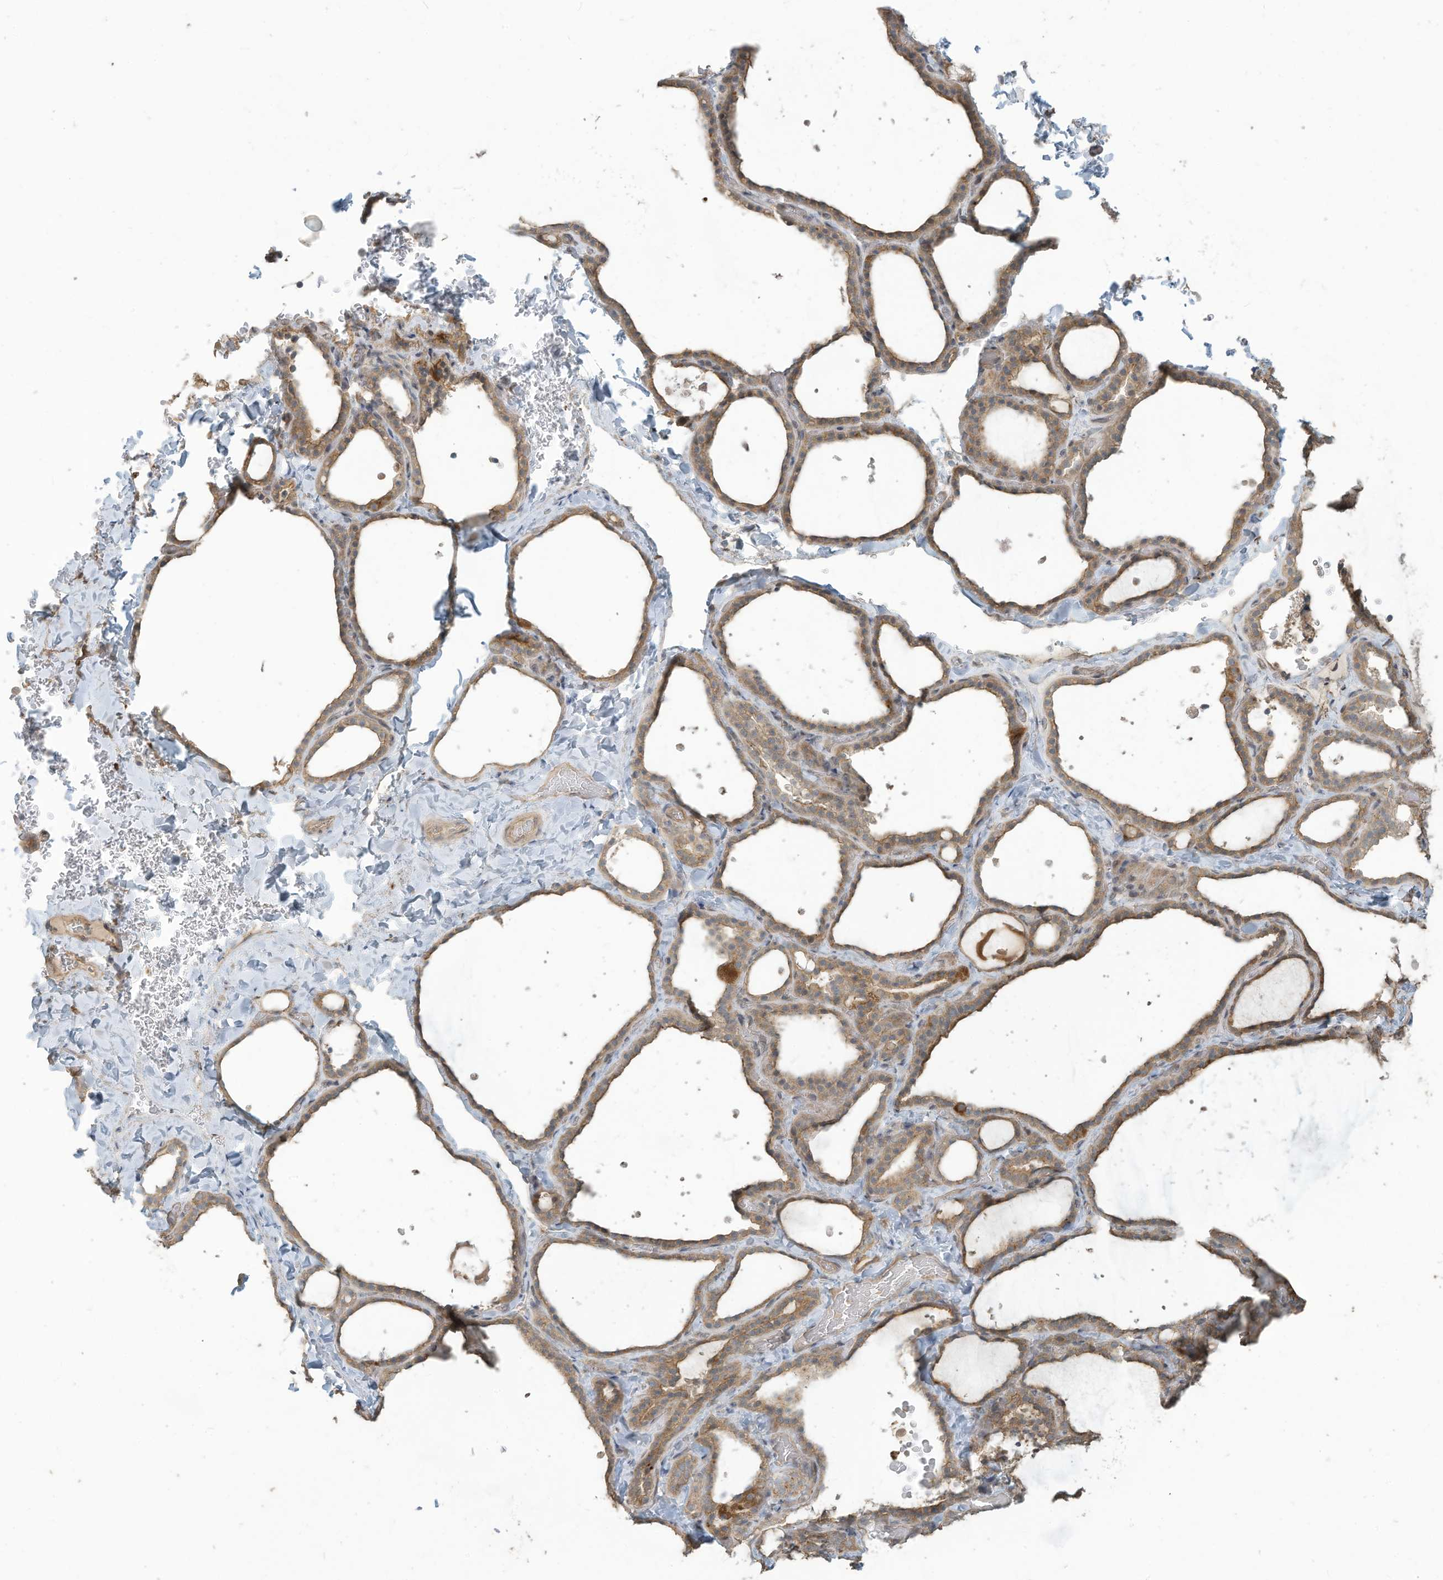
{"staining": {"intensity": "moderate", "quantity": ">75%", "location": "cytoplasmic/membranous"}, "tissue": "thyroid gland", "cell_type": "Glandular cells", "image_type": "normal", "snomed": [{"axis": "morphology", "description": "Normal tissue, NOS"}, {"axis": "topography", "description": "Thyroid gland"}], "caption": "Protein expression analysis of benign human thyroid gland reveals moderate cytoplasmic/membranous expression in approximately >75% of glandular cells. (DAB IHC, brown staining for protein, blue staining for nuclei).", "gene": "MAGIX", "patient": {"sex": "female", "age": 22}}